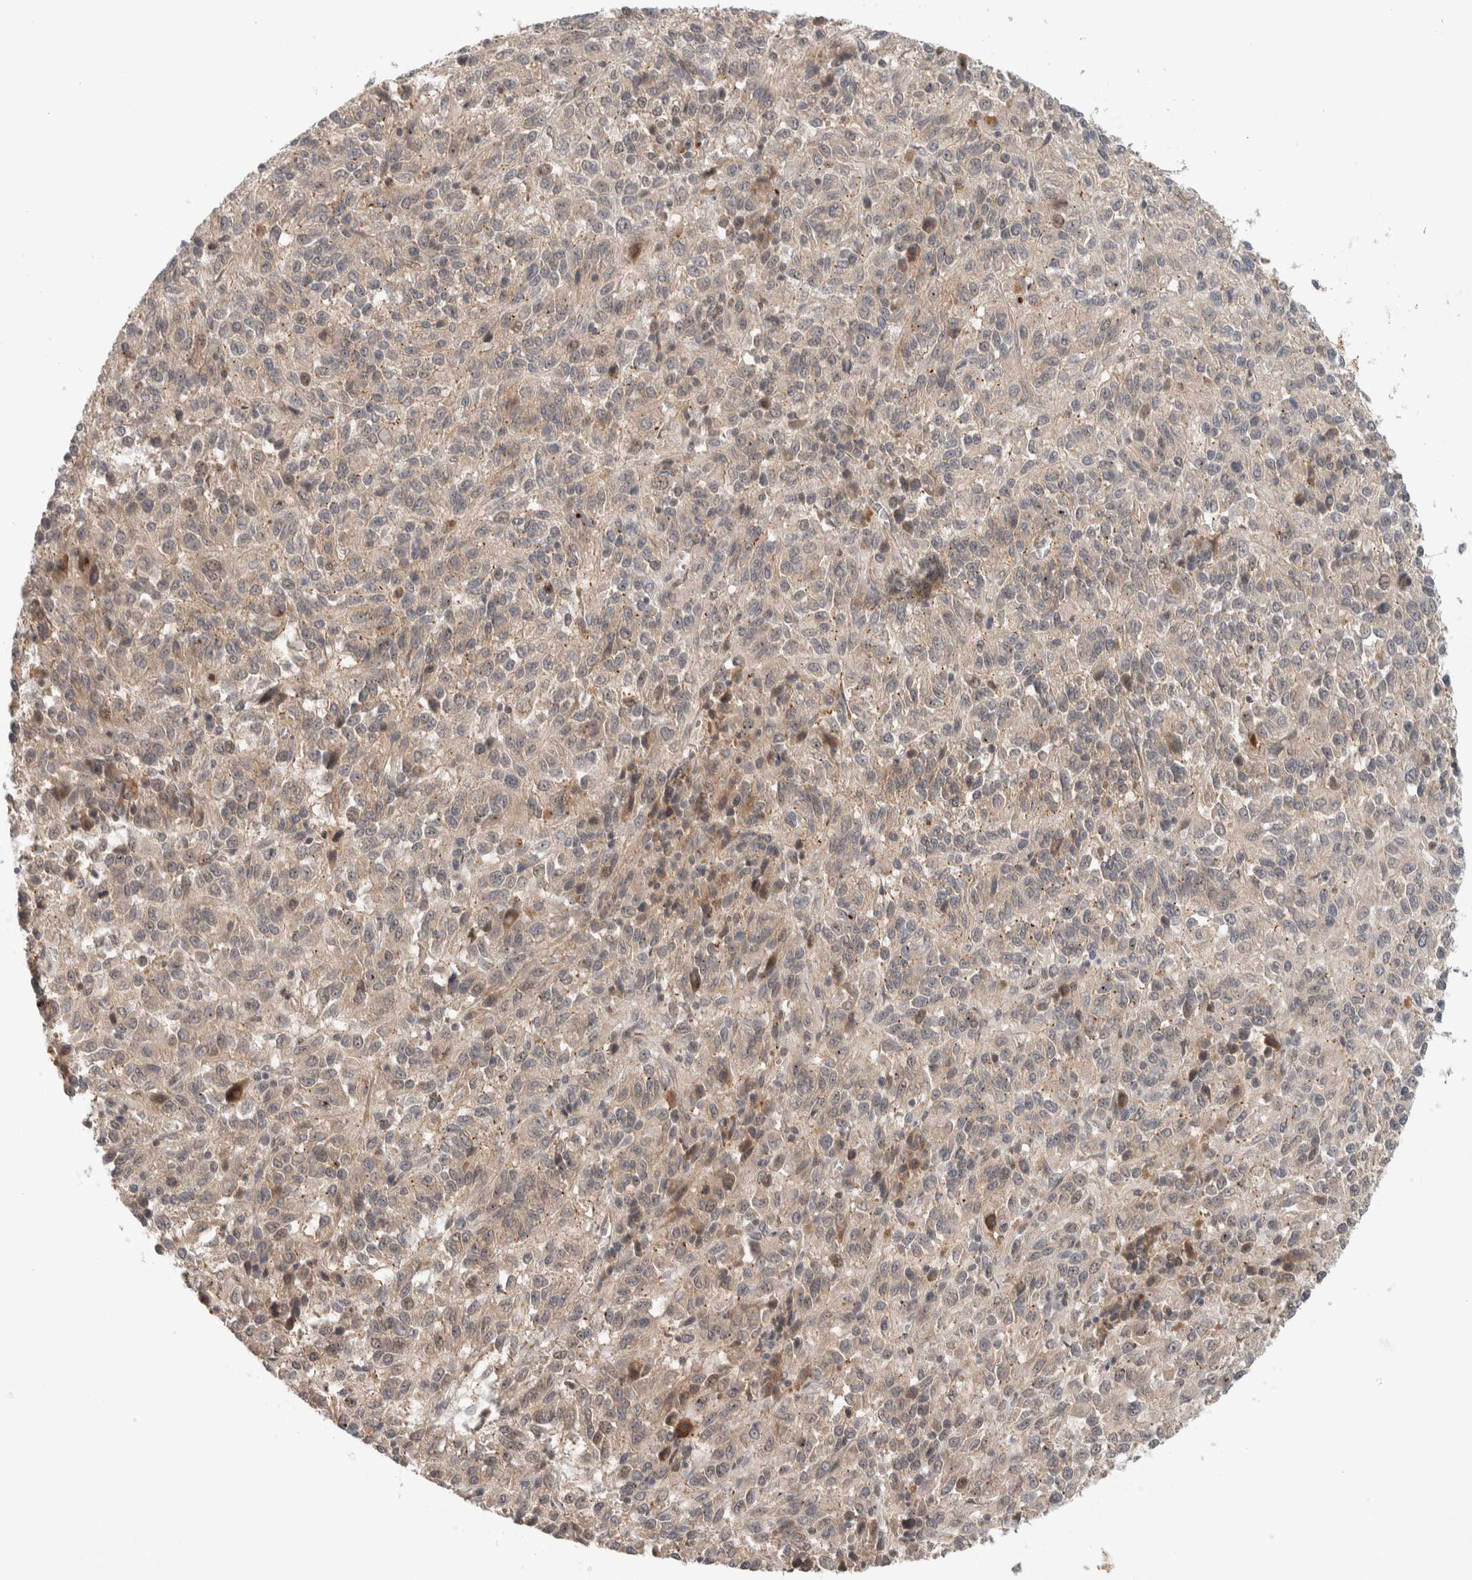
{"staining": {"intensity": "negative", "quantity": "none", "location": "none"}, "tissue": "melanoma", "cell_type": "Tumor cells", "image_type": "cancer", "snomed": [{"axis": "morphology", "description": "Malignant melanoma, Metastatic site"}, {"axis": "topography", "description": "Lung"}], "caption": "Image shows no protein staining in tumor cells of malignant melanoma (metastatic site) tissue.", "gene": "DEPTOR", "patient": {"sex": "male", "age": 64}}